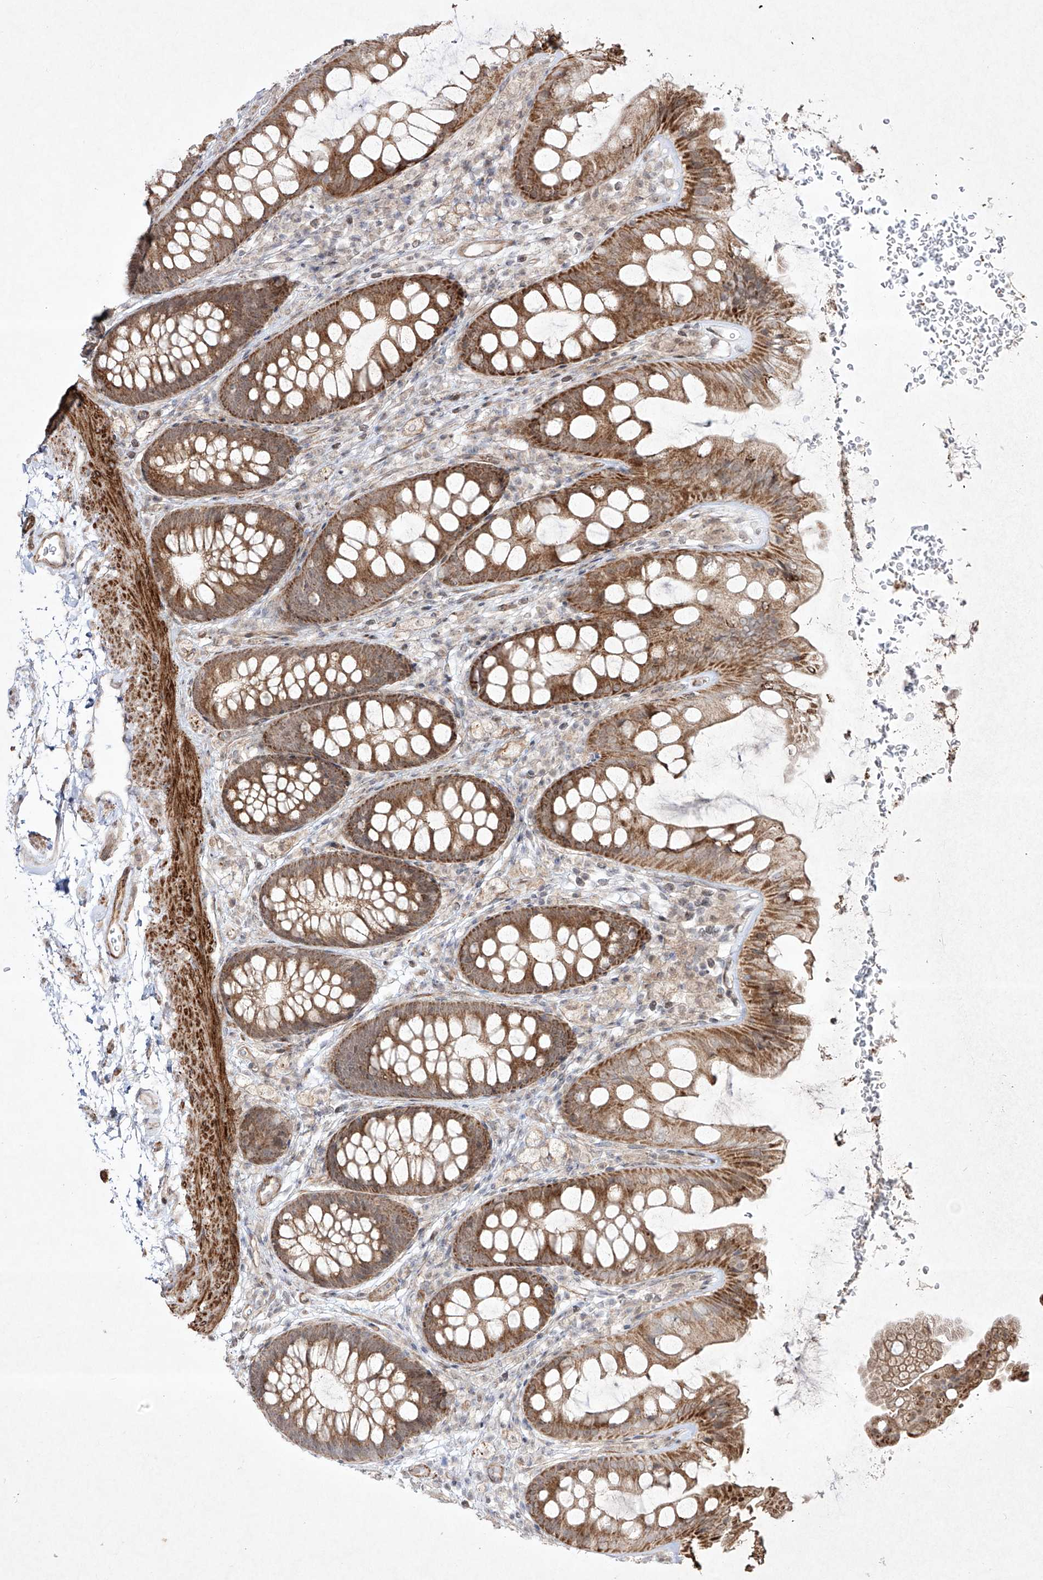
{"staining": {"intensity": "moderate", "quantity": "25%-75%", "location": "cytoplasmic/membranous"}, "tissue": "colon", "cell_type": "Endothelial cells", "image_type": "normal", "snomed": [{"axis": "morphology", "description": "Normal tissue, NOS"}, {"axis": "topography", "description": "Colon"}], "caption": "Human colon stained for a protein (brown) reveals moderate cytoplasmic/membranous positive expression in about 25%-75% of endothelial cells.", "gene": "KDM1B", "patient": {"sex": "female", "age": 62}}